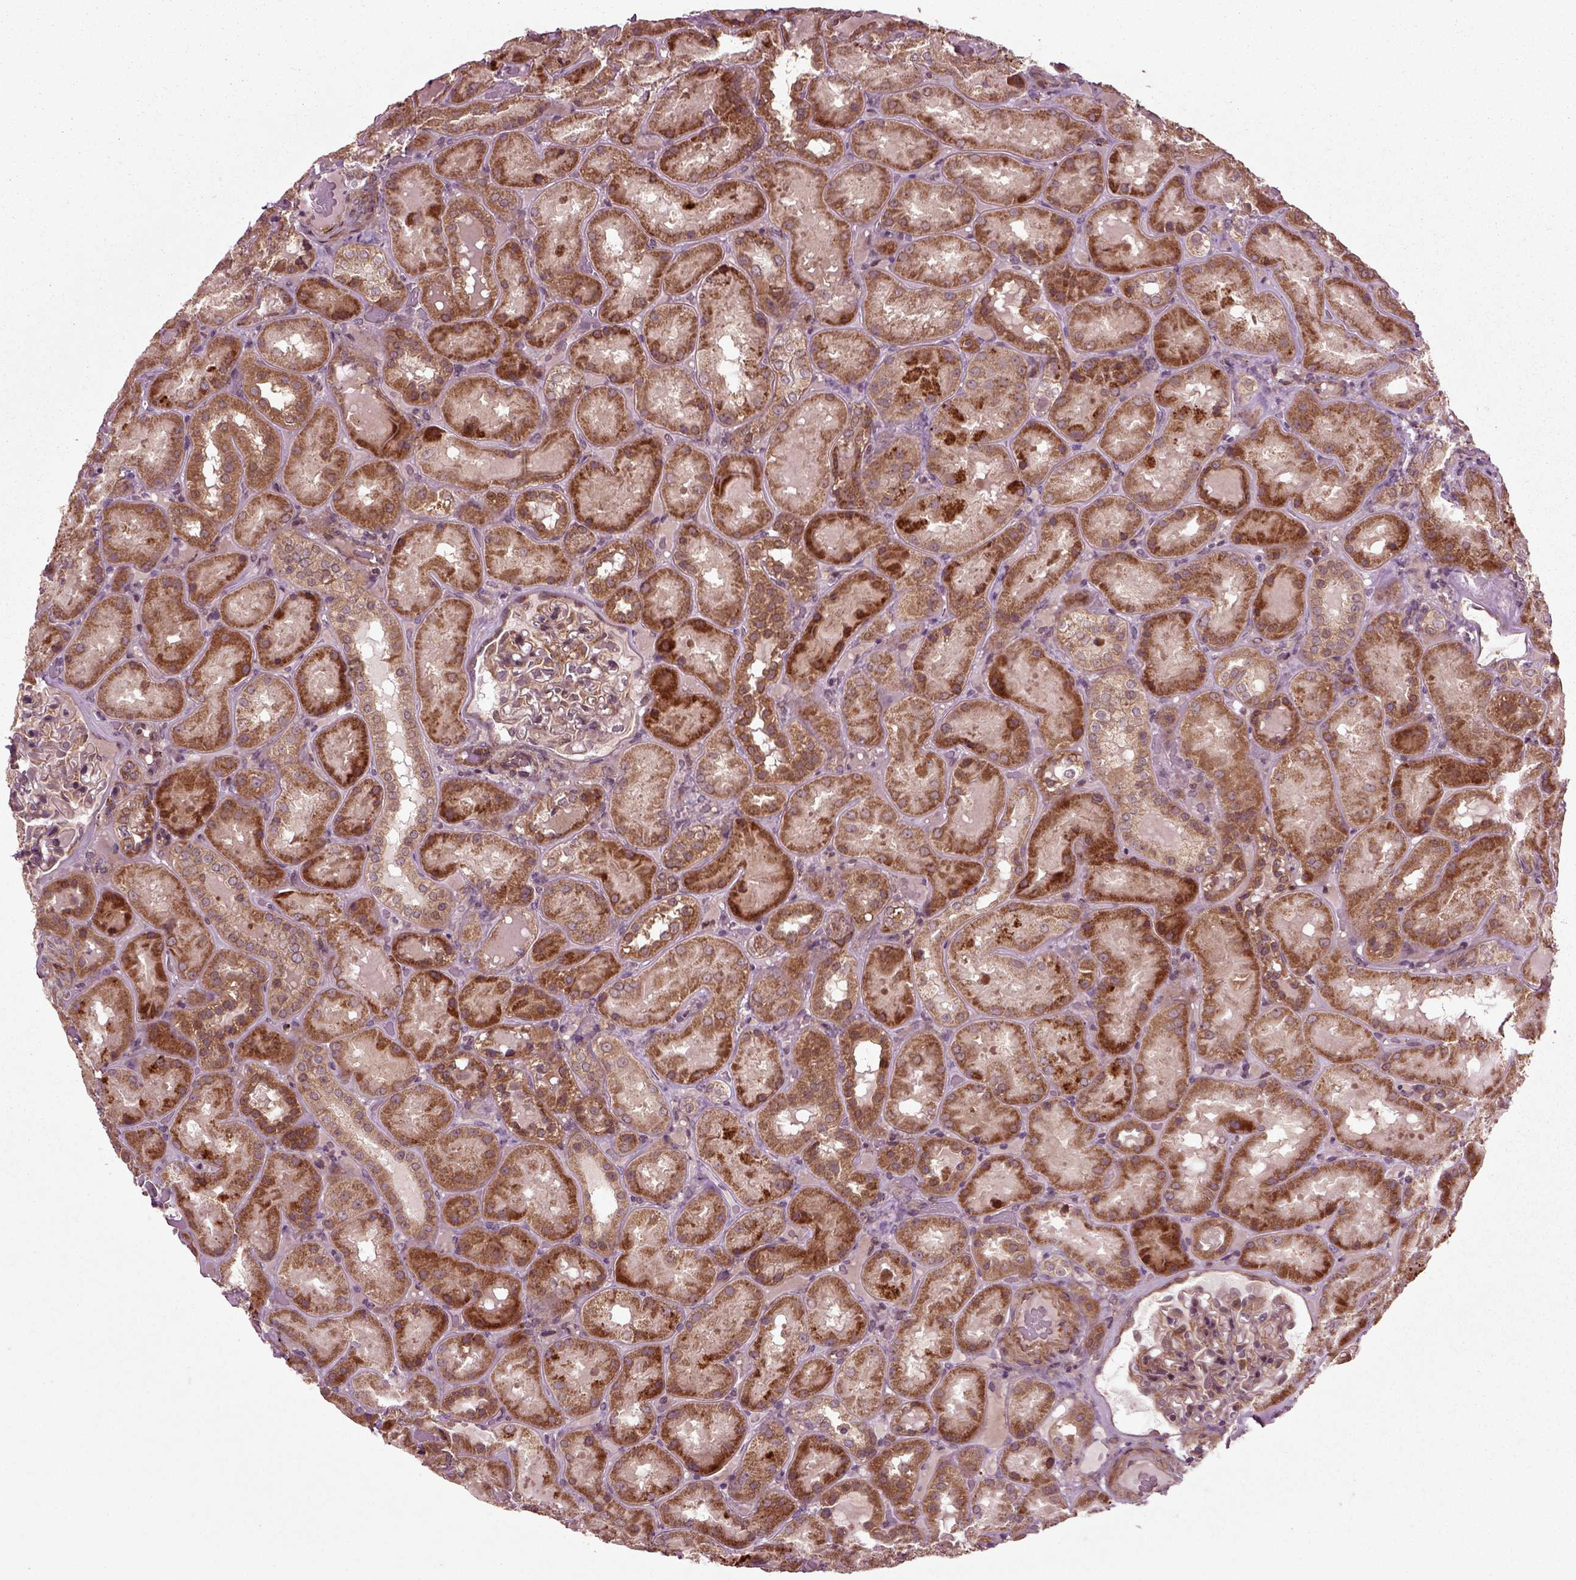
{"staining": {"intensity": "moderate", "quantity": "<25%", "location": "cytoplasmic/membranous"}, "tissue": "kidney", "cell_type": "Cells in glomeruli", "image_type": "normal", "snomed": [{"axis": "morphology", "description": "Normal tissue, NOS"}, {"axis": "topography", "description": "Kidney"}], "caption": "A high-resolution image shows immunohistochemistry (IHC) staining of benign kidney, which shows moderate cytoplasmic/membranous positivity in approximately <25% of cells in glomeruli.", "gene": "PLCD3", "patient": {"sex": "male", "age": 73}}